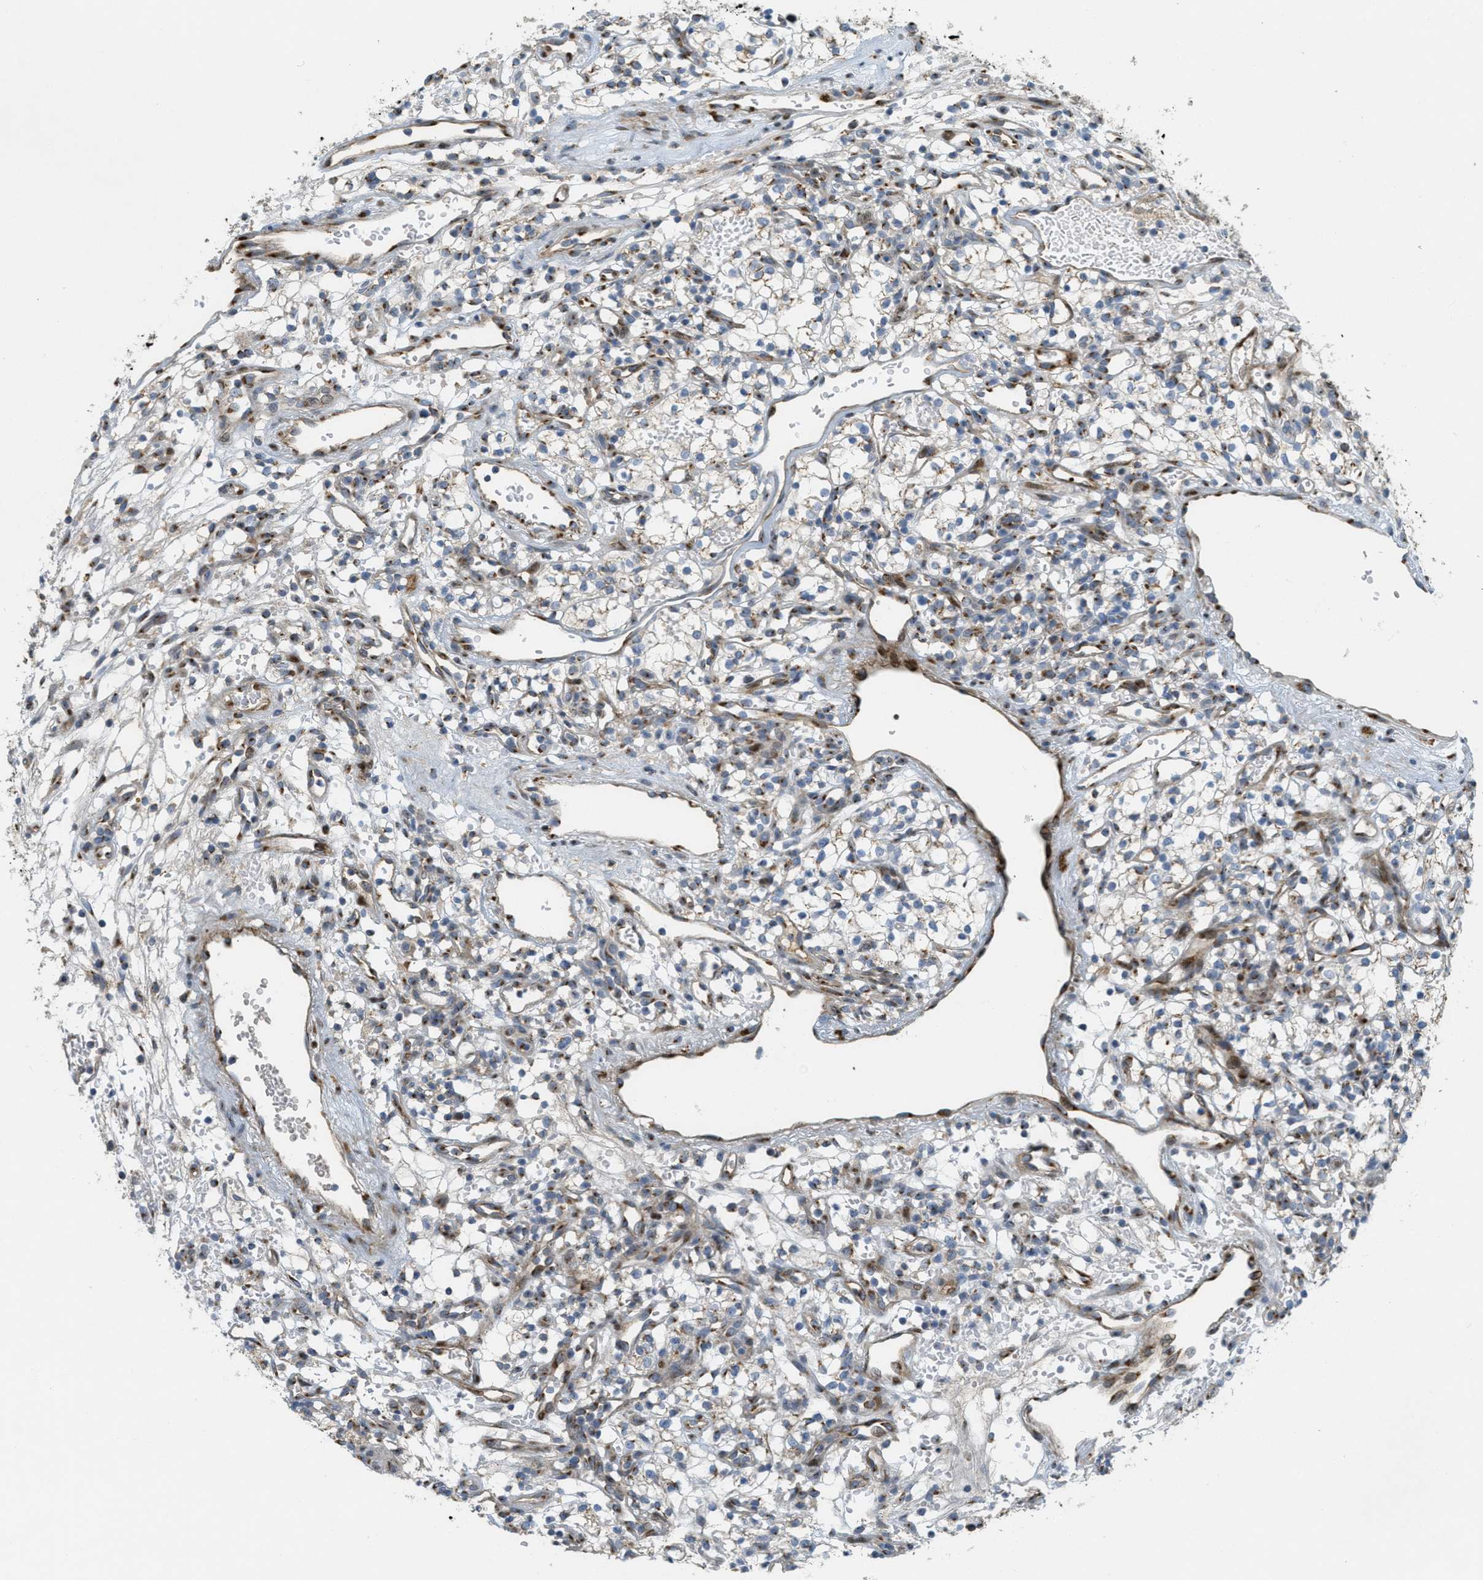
{"staining": {"intensity": "moderate", "quantity": ">75%", "location": "cytoplasmic/membranous"}, "tissue": "renal cancer", "cell_type": "Tumor cells", "image_type": "cancer", "snomed": [{"axis": "morphology", "description": "Adenocarcinoma, NOS"}, {"axis": "topography", "description": "Kidney"}], "caption": "Immunohistochemical staining of renal cancer displays medium levels of moderate cytoplasmic/membranous staining in approximately >75% of tumor cells.", "gene": "ZFPL1", "patient": {"sex": "male", "age": 59}}